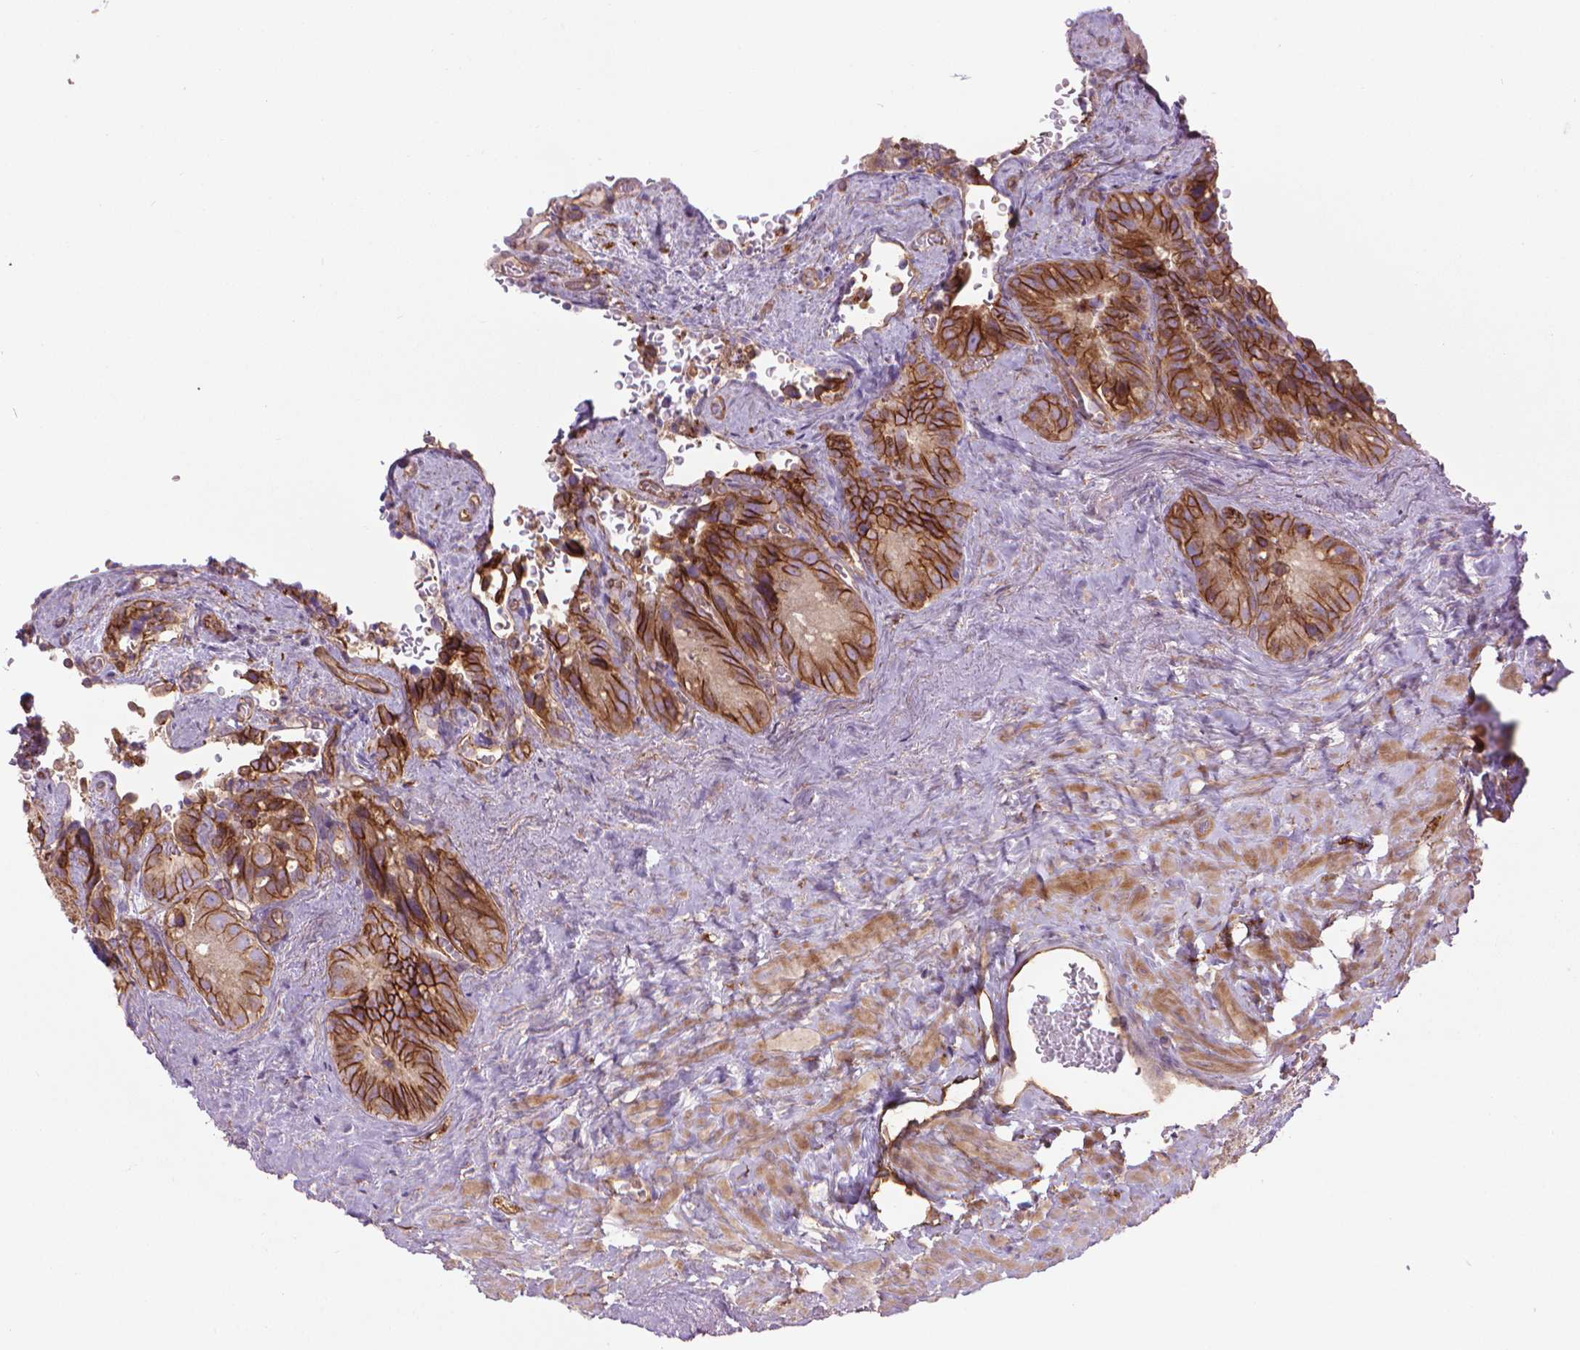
{"staining": {"intensity": "strong", "quantity": ">75%", "location": "cytoplasmic/membranous"}, "tissue": "seminal vesicle", "cell_type": "Glandular cells", "image_type": "normal", "snomed": [{"axis": "morphology", "description": "Normal tissue, NOS"}, {"axis": "topography", "description": "Seminal veicle"}], "caption": "Immunohistochemical staining of normal human seminal vesicle reveals high levels of strong cytoplasmic/membranous expression in about >75% of glandular cells. The staining was performed using DAB (3,3'-diaminobenzidine) to visualize the protein expression in brown, while the nuclei were stained in blue with hematoxylin (Magnification: 20x).", "gene": "TENT5A", "patient": {"sex": "male", "age": 69}}